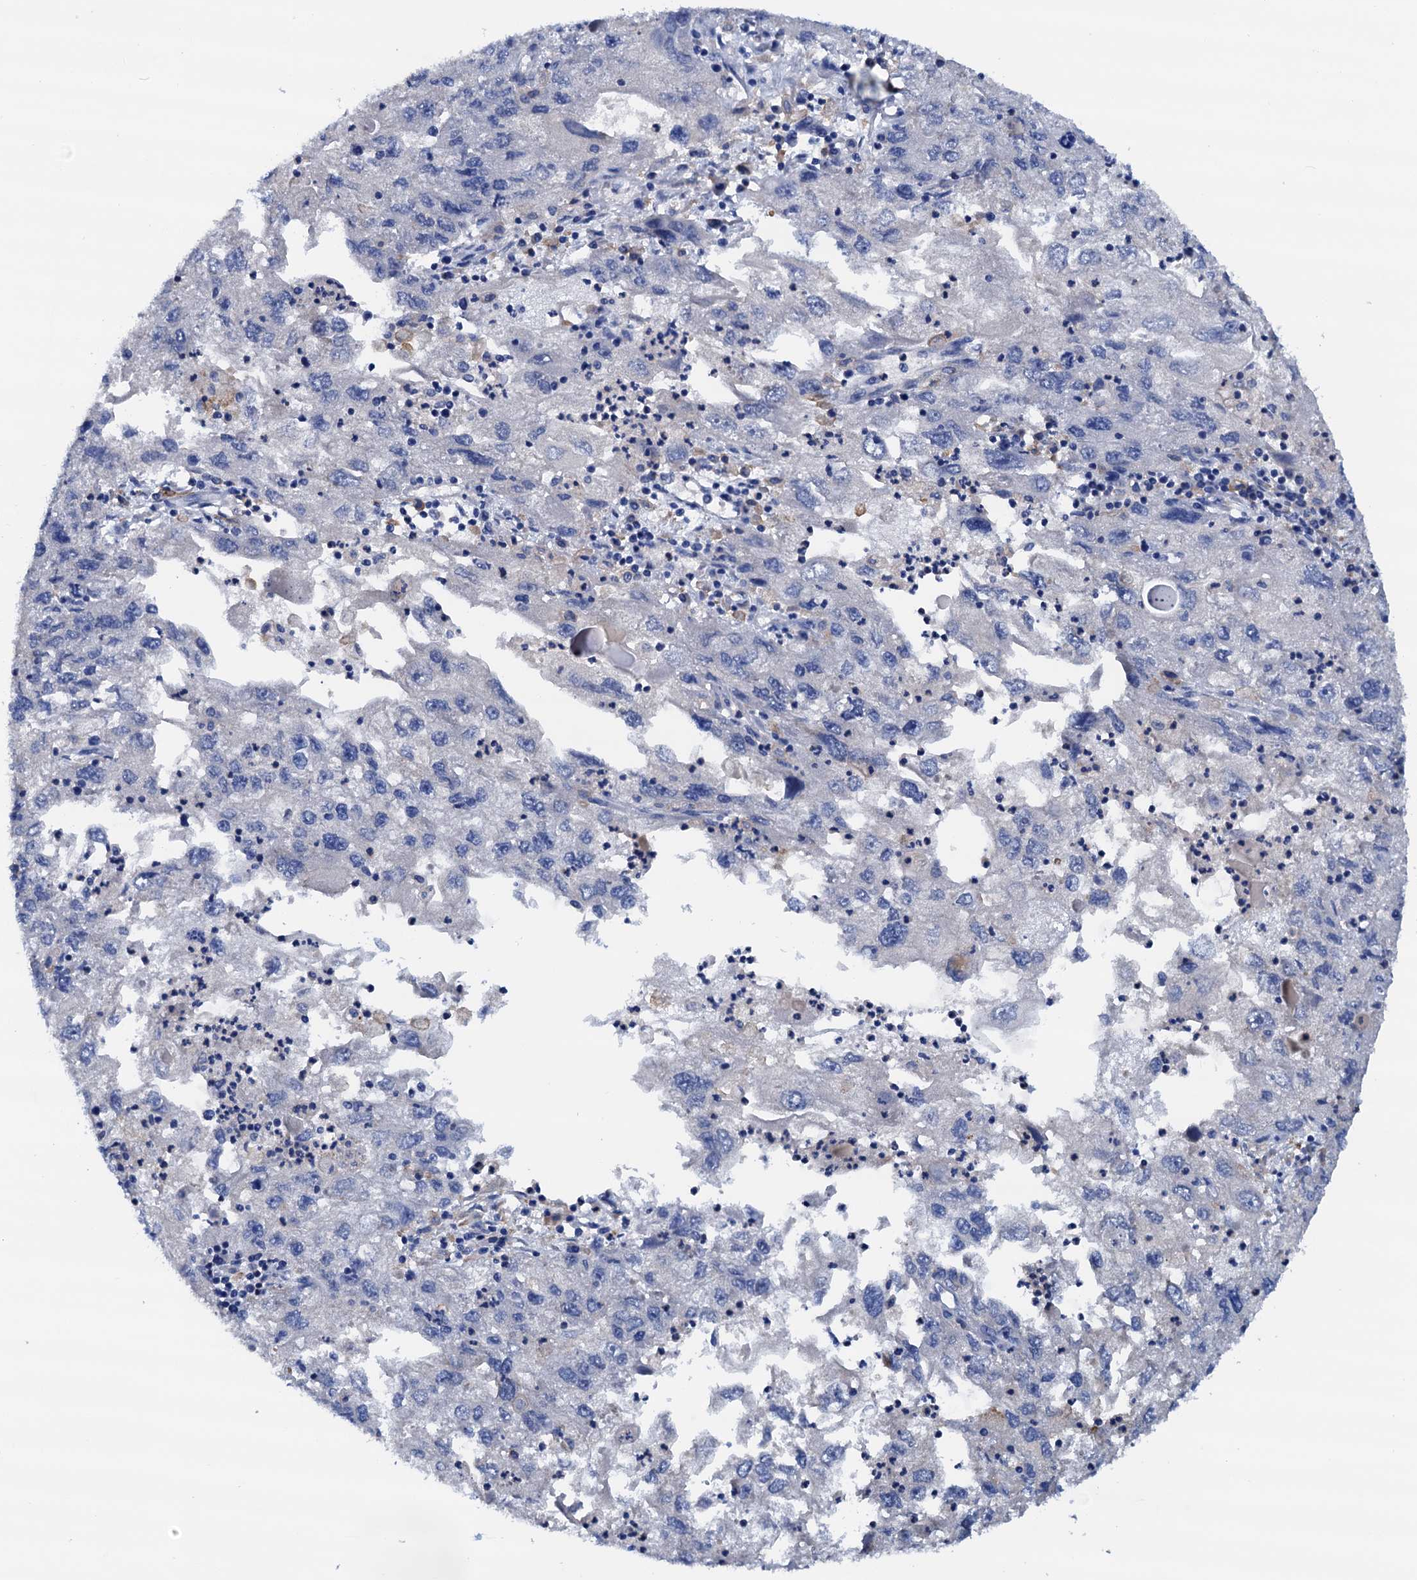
{"staining": {"intensity": "negative", "quantity": "none", "location": "none"}, "tissue": "endometrial cancer", "cell_type": "Tumor cells", "image_type": "cancer", "snomed": [{"axis": "morphology", "description": "Adenocarcinoma, NOS"}, {"axis": "topography", "description": "Endometrium"}], "caption": "Histopathology image shows no protein positivity in tumor cells of endometrial cancer tissue.", "gene": "RASSF9", "patient": {"sex": "female", "age": 49}}